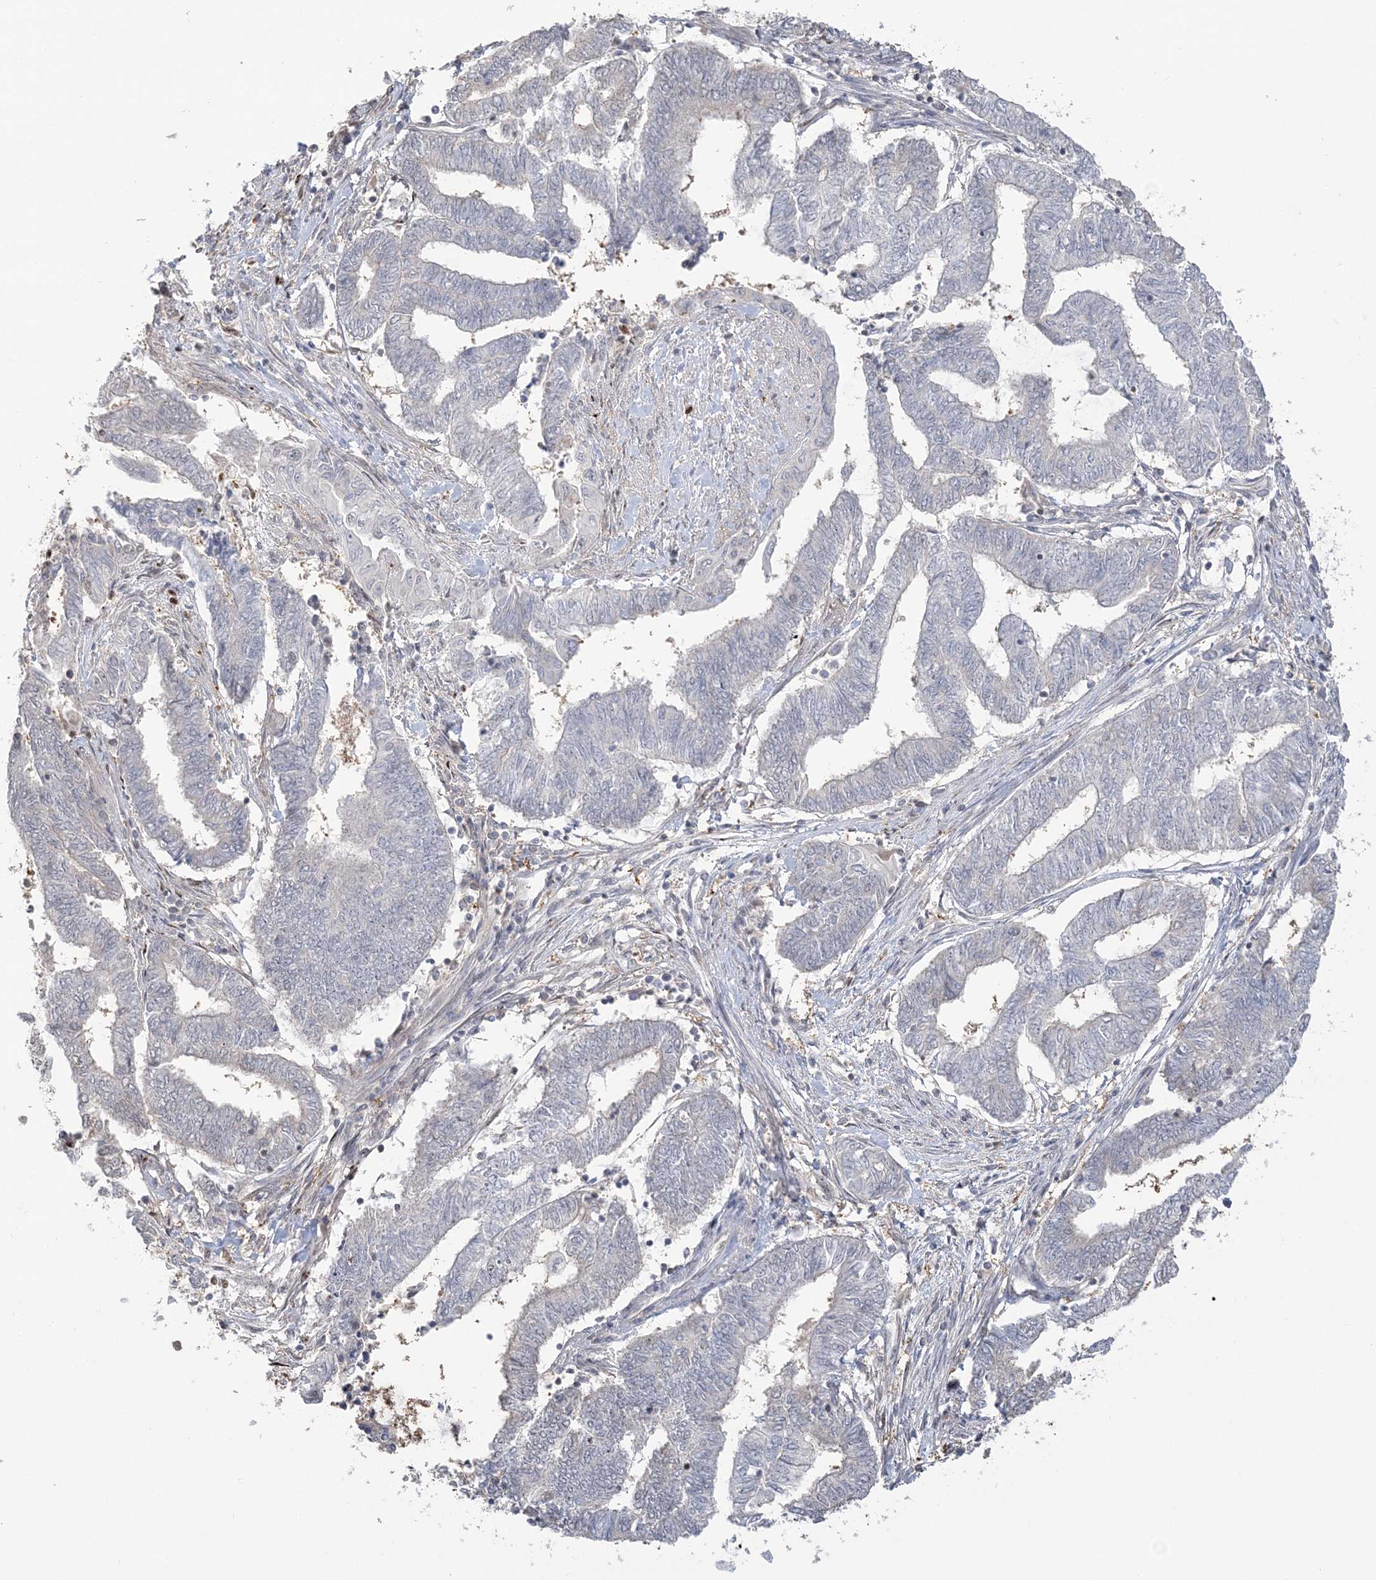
{"staining": {"intensity": "negative", "quantity": "none", "location": "none"}, "tissue": "endometrial cancer", "cell_type": "Tumor cells", "image_type": "cancer", "snomed": [{"axis": "morphology", "description": "Adenocarcinoma, NOS"}, {"axis": "topography", "description": "Uterus"}, {"axis": "topography", "description": "Endometrium"}], "caption": "DAB immunohistochemical staining of human endometrial adenocarcinoma reveals no significant staining in tumor cells.", "gene": "SUMO2", "patient": {"sex": "female", "age": 70}}